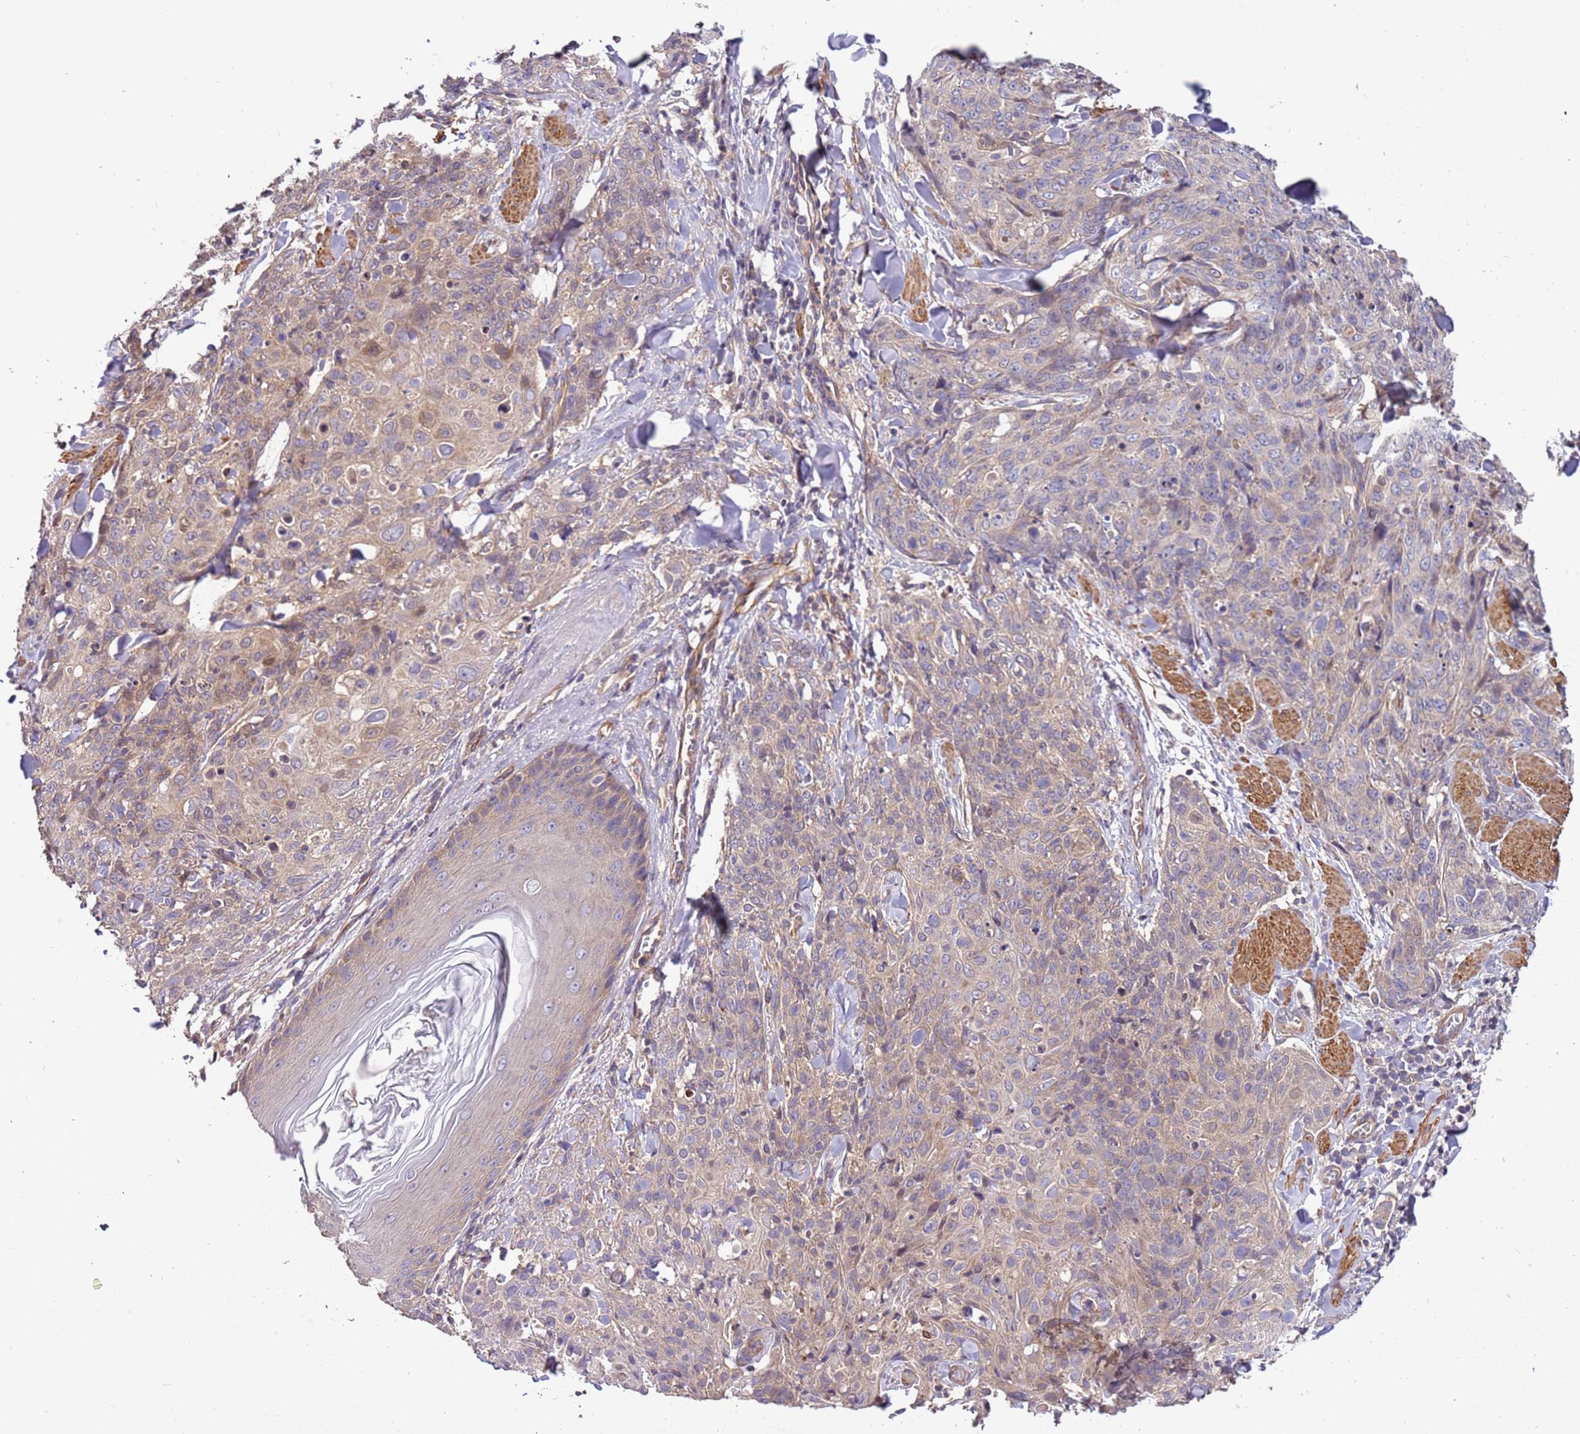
{"staining": {"intensity": "weak", "quantity": "25%-75%", "location": "cytoplasmic/membranous"}, "tissue": "skin cancer", "cell_type": "Tumor cells", "image_type": "cancer", "snomed": [{"axis": "morphology", "description": "Squamous cell carcinoma, NOS"}, {"axis": "topography", "description": "Skin"}, {"axis": "topography", "description": "Vulva"}], "caption": "Immunohistochemical staining of human skin squamous cell carcinoma exhibits low levels of weak cytoplasmic/membranous protein positivity in about 25%-75% of tumor cells.", "gene": "LAMB4", "patient": {"sex": "female", "age": 85}}